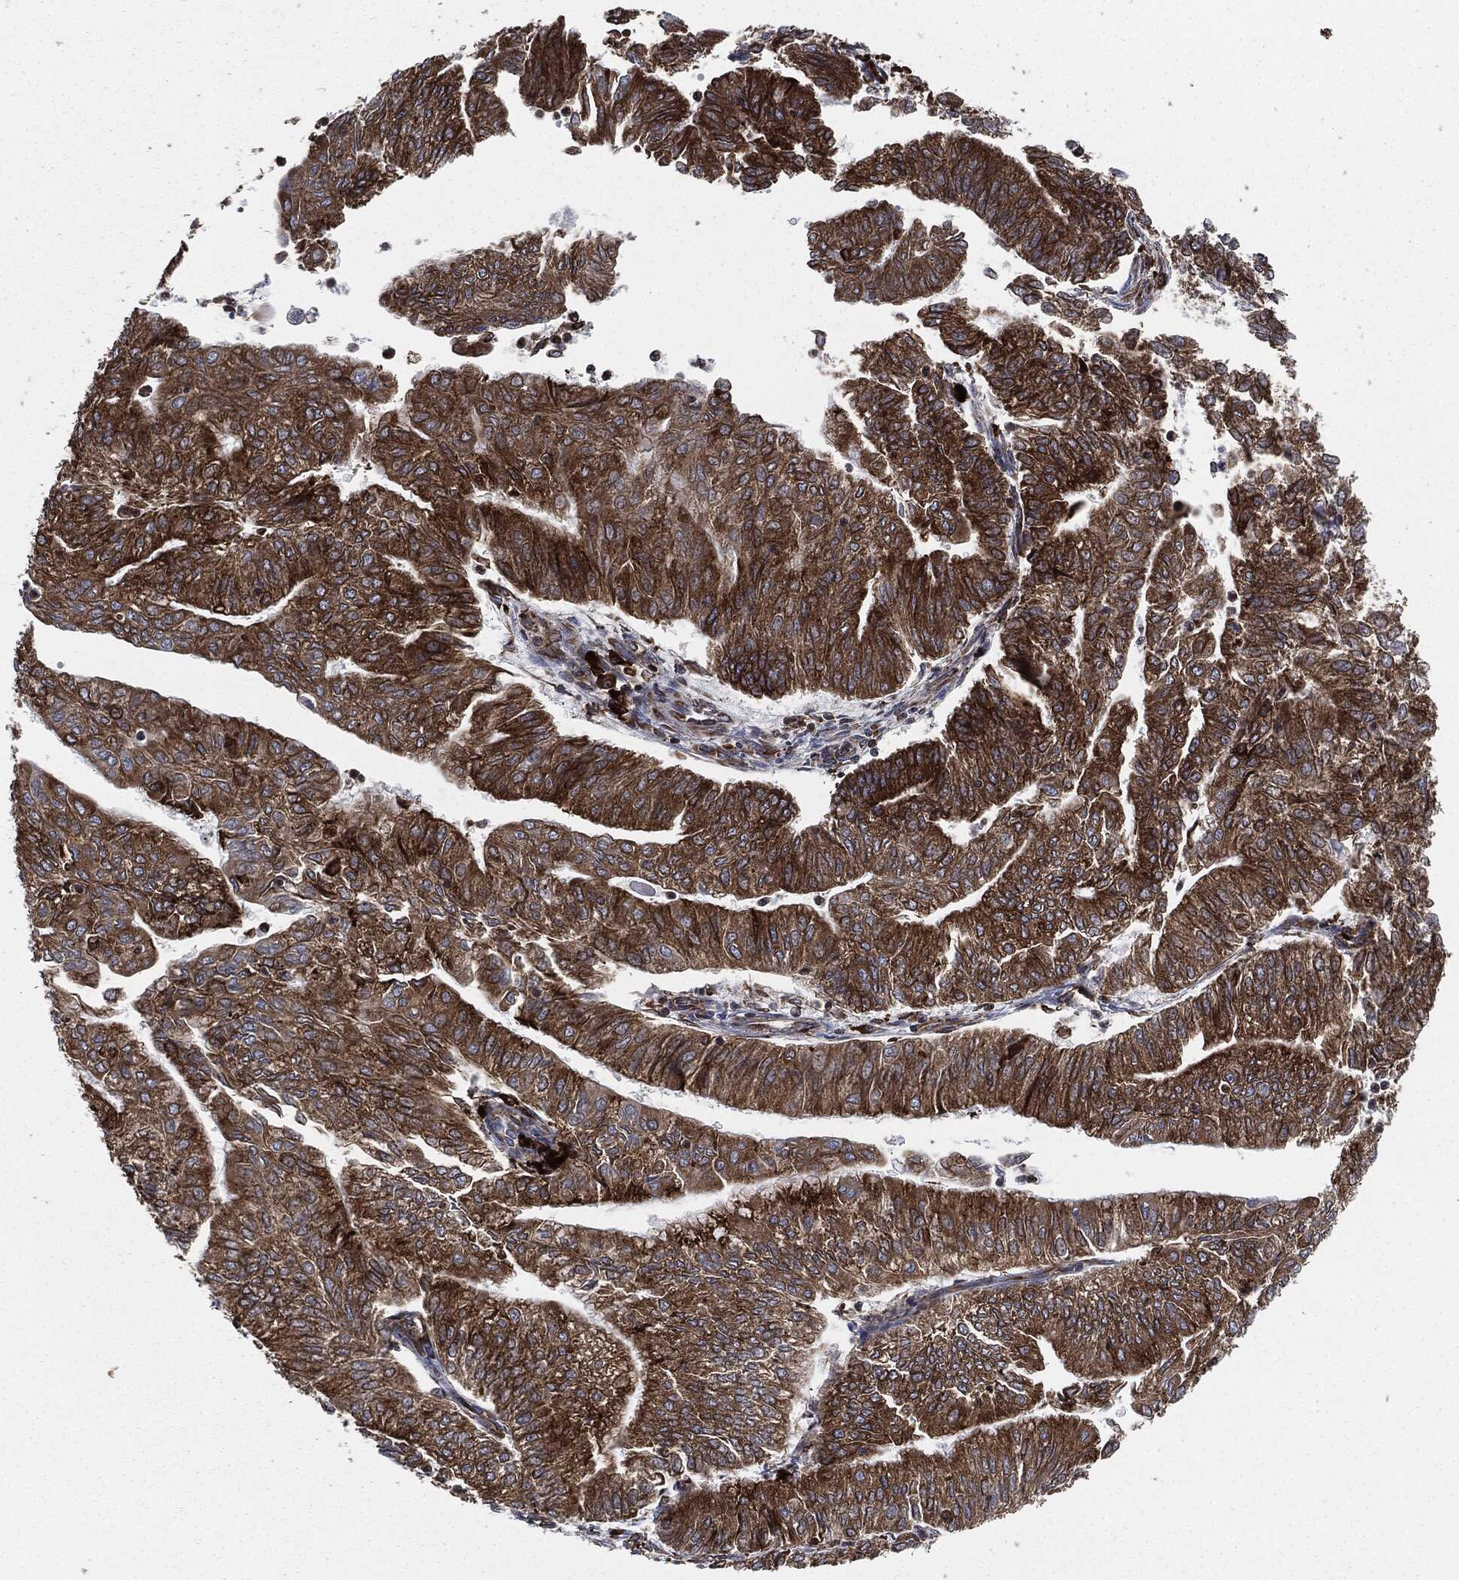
{"staining": {"intensity": "strong", "quantity": ">75%", "location": "cytoplasmic/membranous"}, "tissue": "endometrial cancer", "cell_type": "Tumor cells", "image_type": "cancer", "snomed": [{"axis": "morphology", "description": "Adenocarcinoma, NOS"}, {"axis": "topography", "description": "Endometrium"}], "caption": "Tumor cells display high levels of strong cytoplasmic/membranous positivity in about >75% of cells in human endometrial cancer (adenocarcinoma).", "gene": "CALR", "patient": {"sex": "female", "age": 59}}